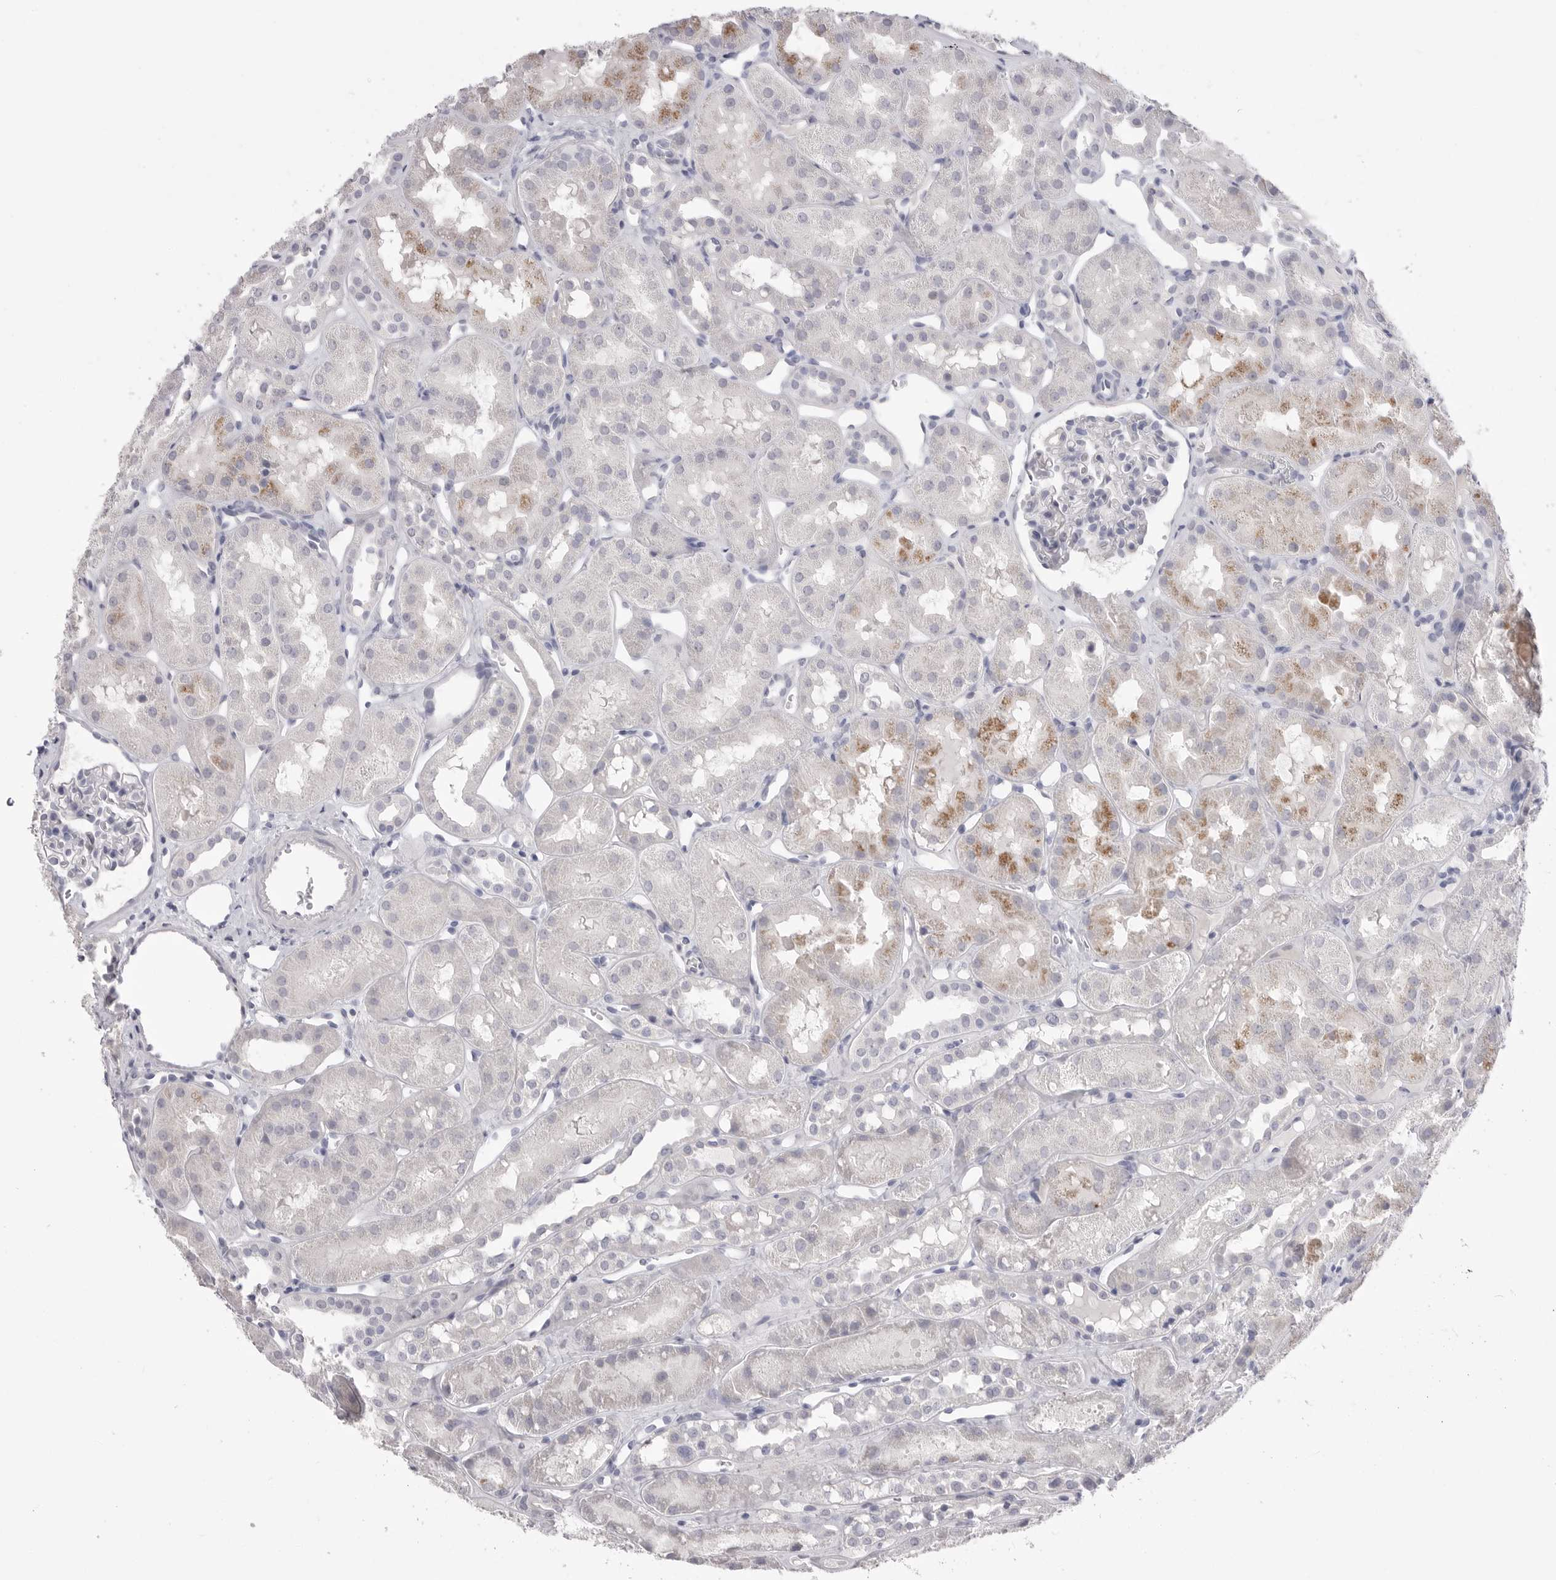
{"staining": {"intensity": "negative", "quantity": "none", "location": "none"}, "tissue": "kidney", "cell_type": "Cells in glomeruli", "image_type": "normal", "snomed": [{"axis": "morphology", "description": "Normal tissue, NOS"}, {"axis": "topography", "description": "Kidney"}], "caption": "Histopathology image shows no protein expression in cells in glomeruli of unremarkable kidney. Nuclei are stained in blue.", "gene": "CPB1", "patient": {"sex": "male", "age": 16}}